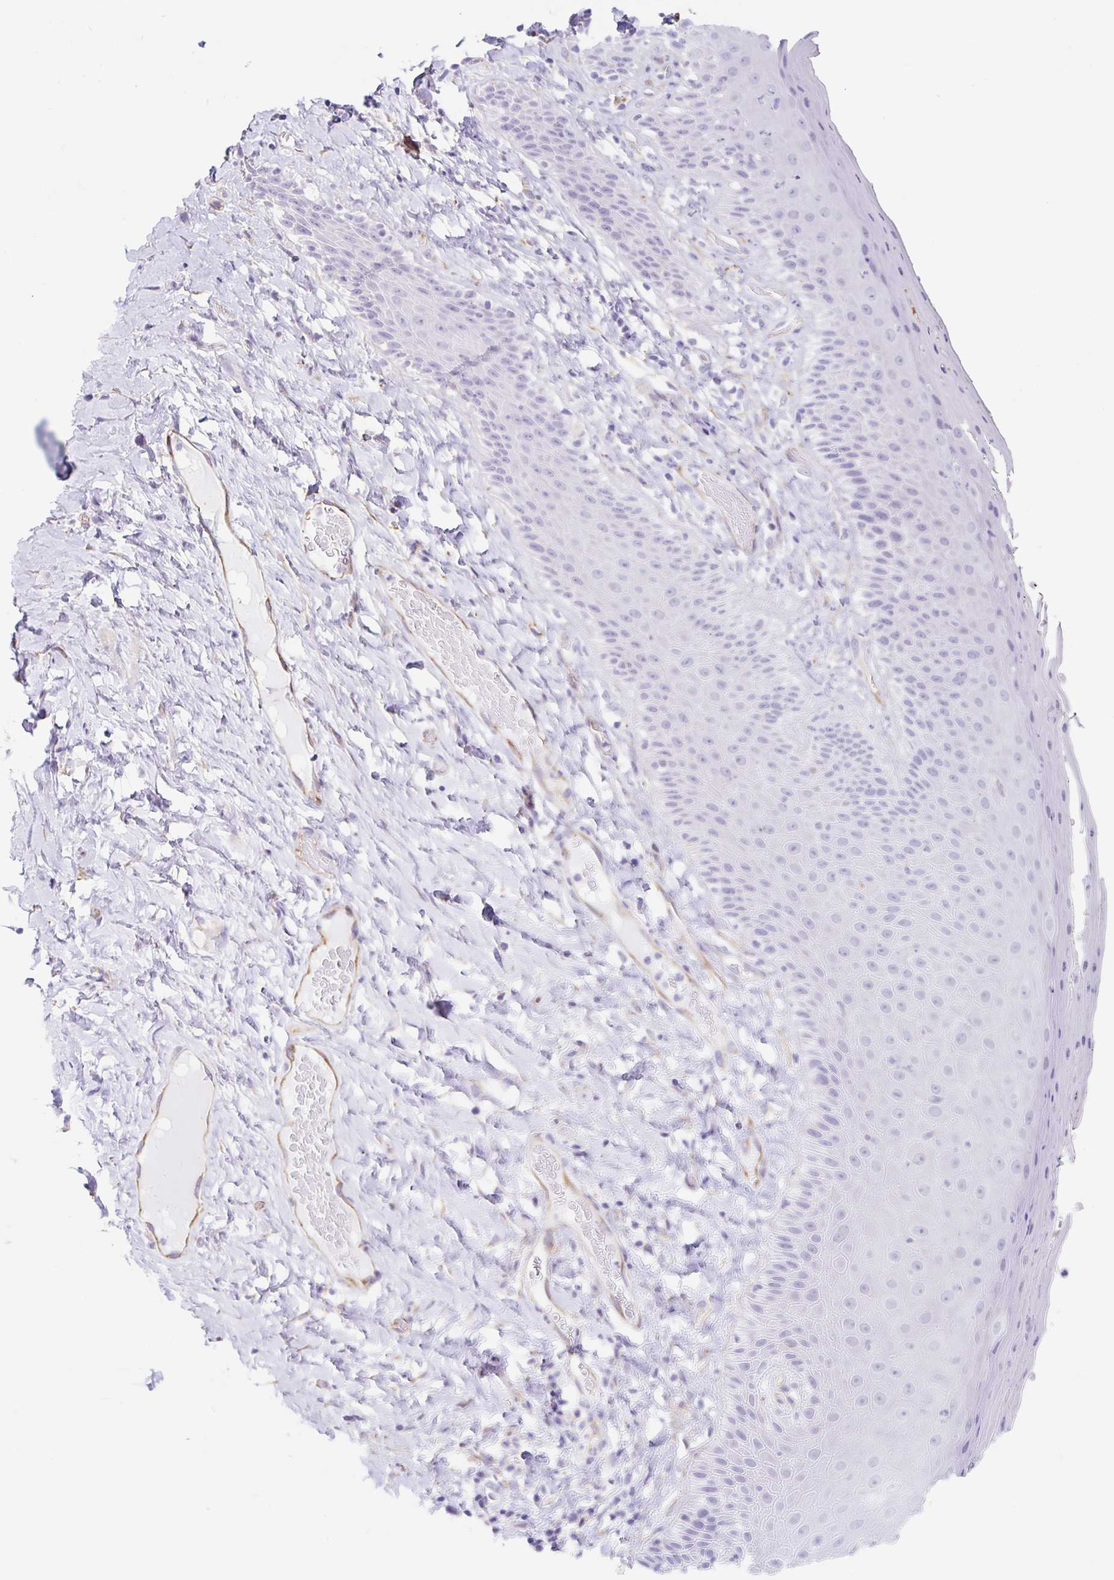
{"staining": {"intensity": "negative", "quantity": "none", "location": "none"}, "tissue": "skin", "cell_type": "Epidermal cells", "image_type": "normal", "snomed": [{"axis": "morphology", "description": "Normal tissue, NOS"}, {"axis": "topography", "description": "Anal"}], "caption": "DAB immunohistochemical staining of benign human skin shows no significant expression in epidermal cells. (DAB (3,3'-diaminobenzidine) immunohistochemistry, high magnification).", "gene": "DKK4", "patient": {"sex": "male", "age": 78}}